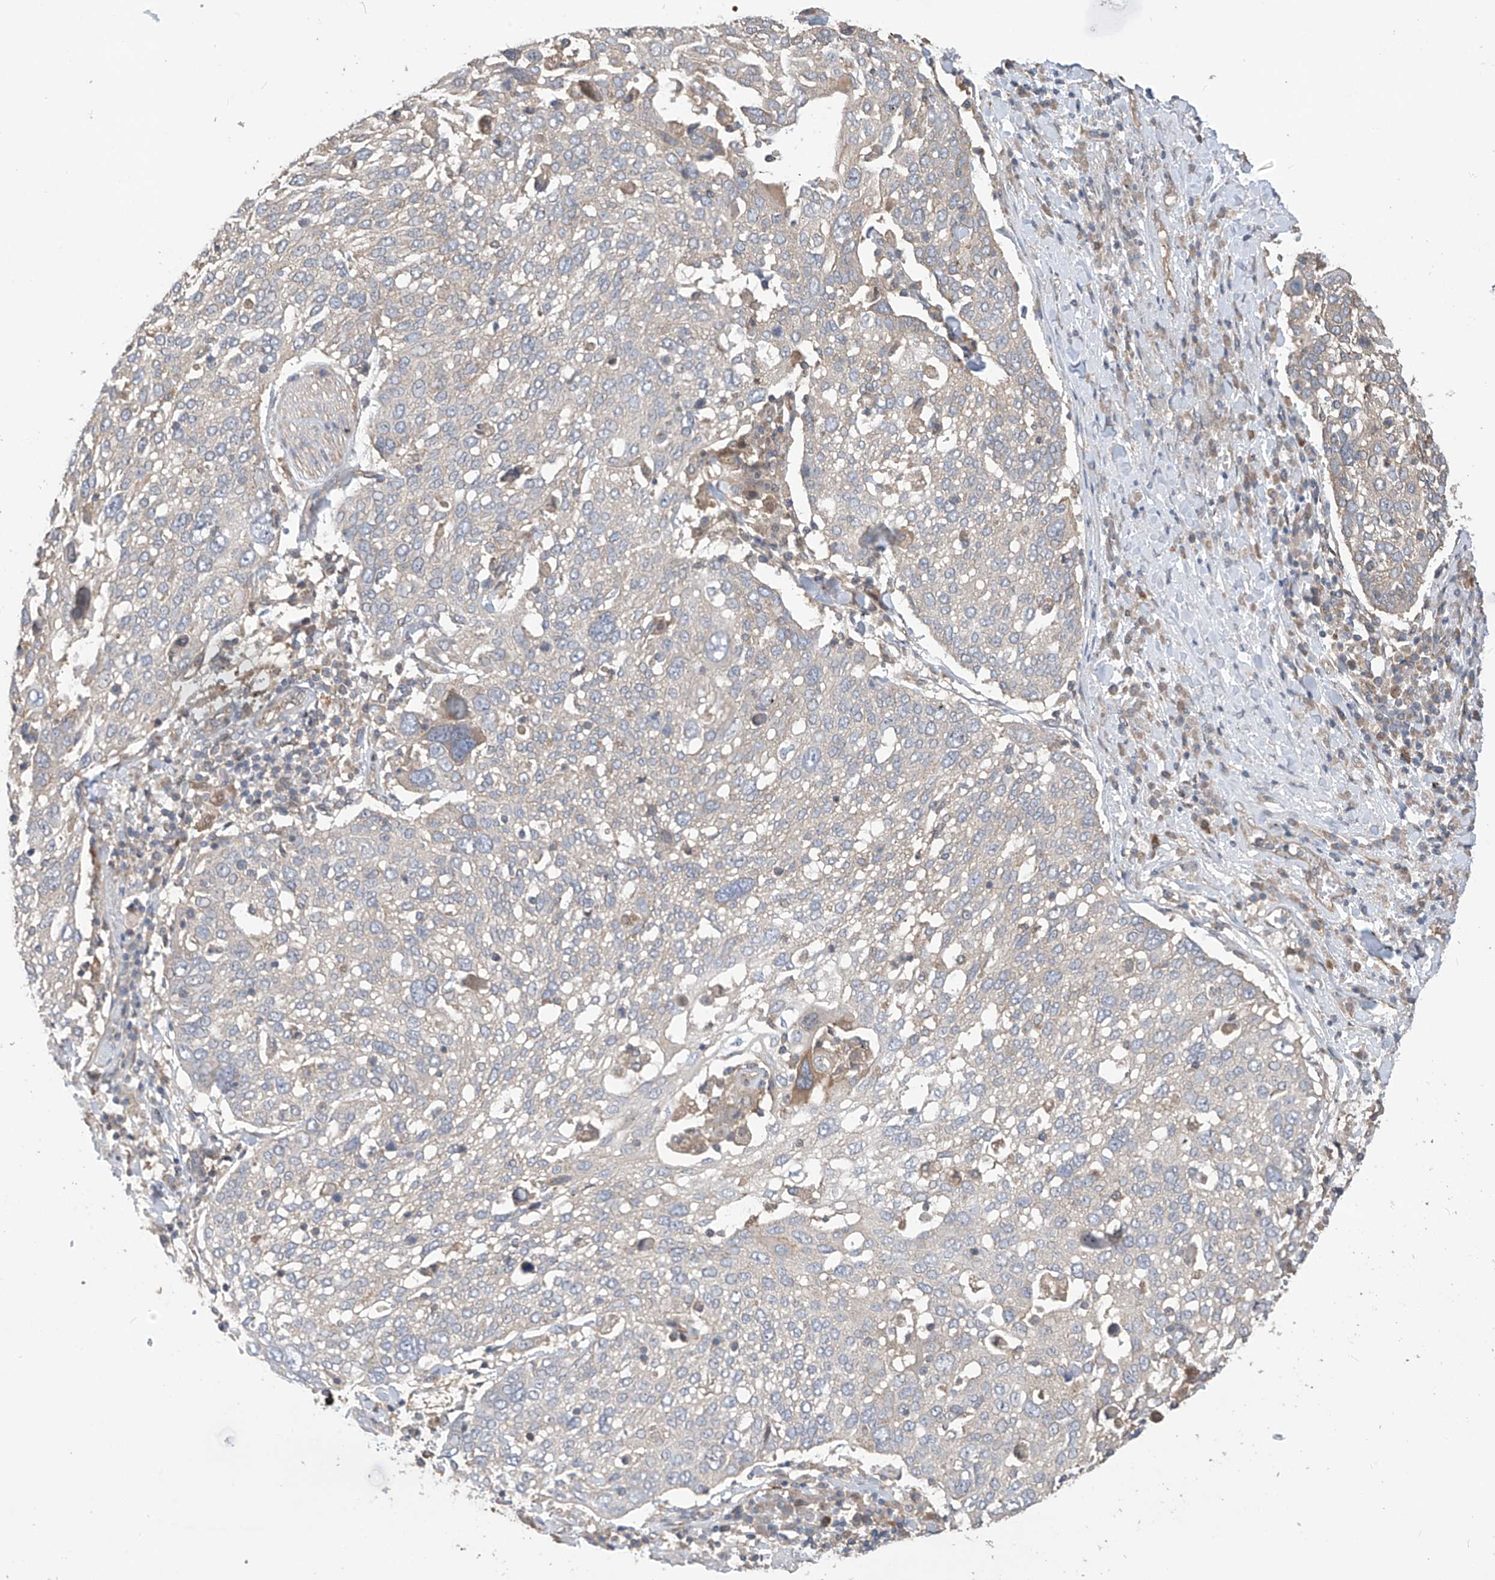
{"staining": {"intensity": "negative", "quantity": "none", "location": "none"}, "tissue": "lung cancer", "cell_type": "Tumor cells", "image_type": "cancer", "snomed": [{"axis": "morphology", "description": "Squamous cell carcinoma, NOS"}, {"axis": "topography", "description": "Lung"}], "caption": "There is no significant staining in tumor cells of lung cancer.", "gene": "PHACTR4", "patient": {"sex": "male", "age": 65}}